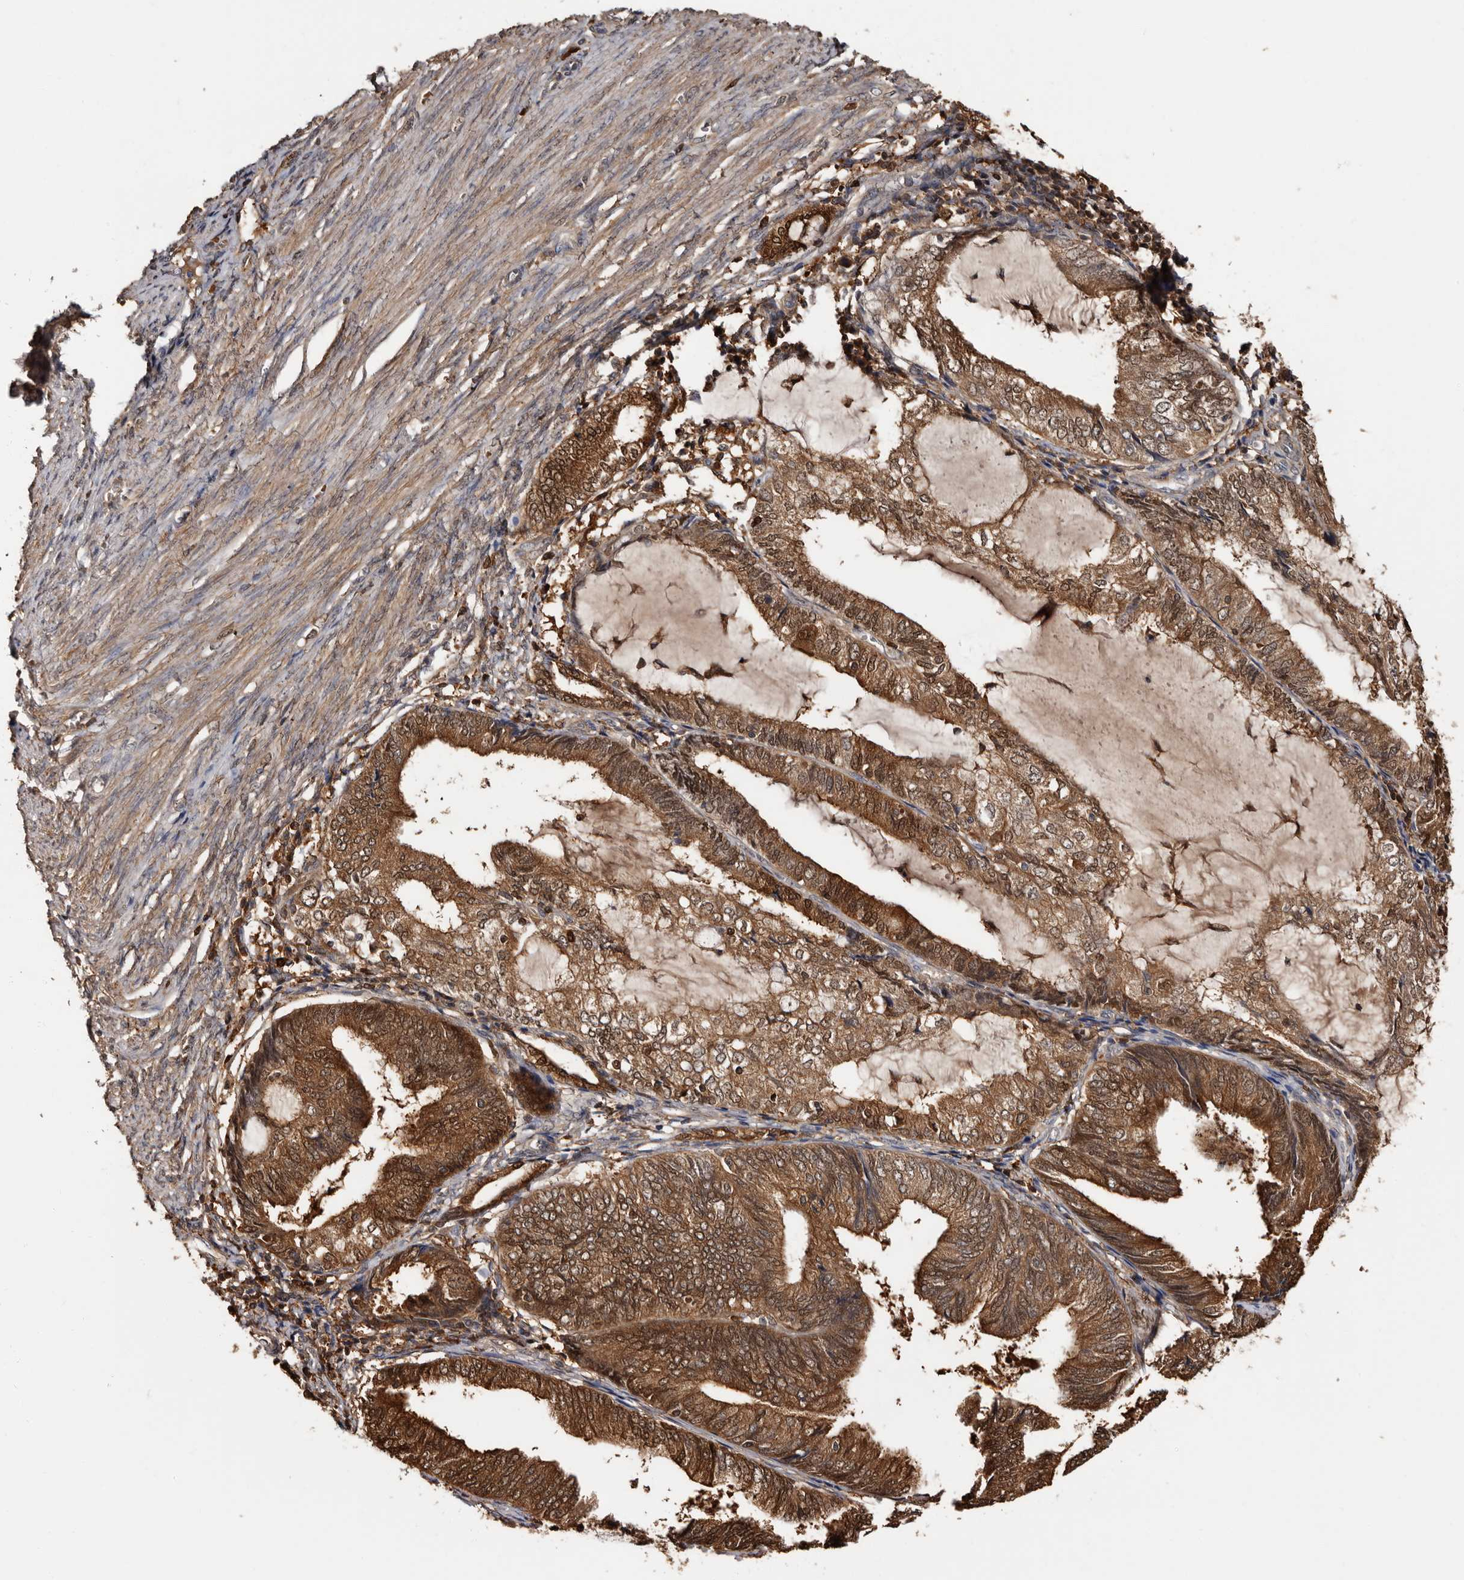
{"staining": {"intensity": "strong", "quantity": ">75%", "location": "cytoplasmic/membranous,nuclear"}, "tissue": "endometrial cancer", "cell_type": "Tumor cells", "image_type": "cancer", "snomed": [{"axis": "morphology", "description": "Adenocarcinoma, NOS"}, {"axis": "topography", "description": "Endometrium"}], "caption": "Immunohistochemical staining of human endometrial cancer (adenocarcinoma) displays strong cytoplasmic/membranous and nuclear protein positivity in approximately >75% of tumor cells.", "gene": "DNPH1", "patient": {"sex": "female", "age": 81}}